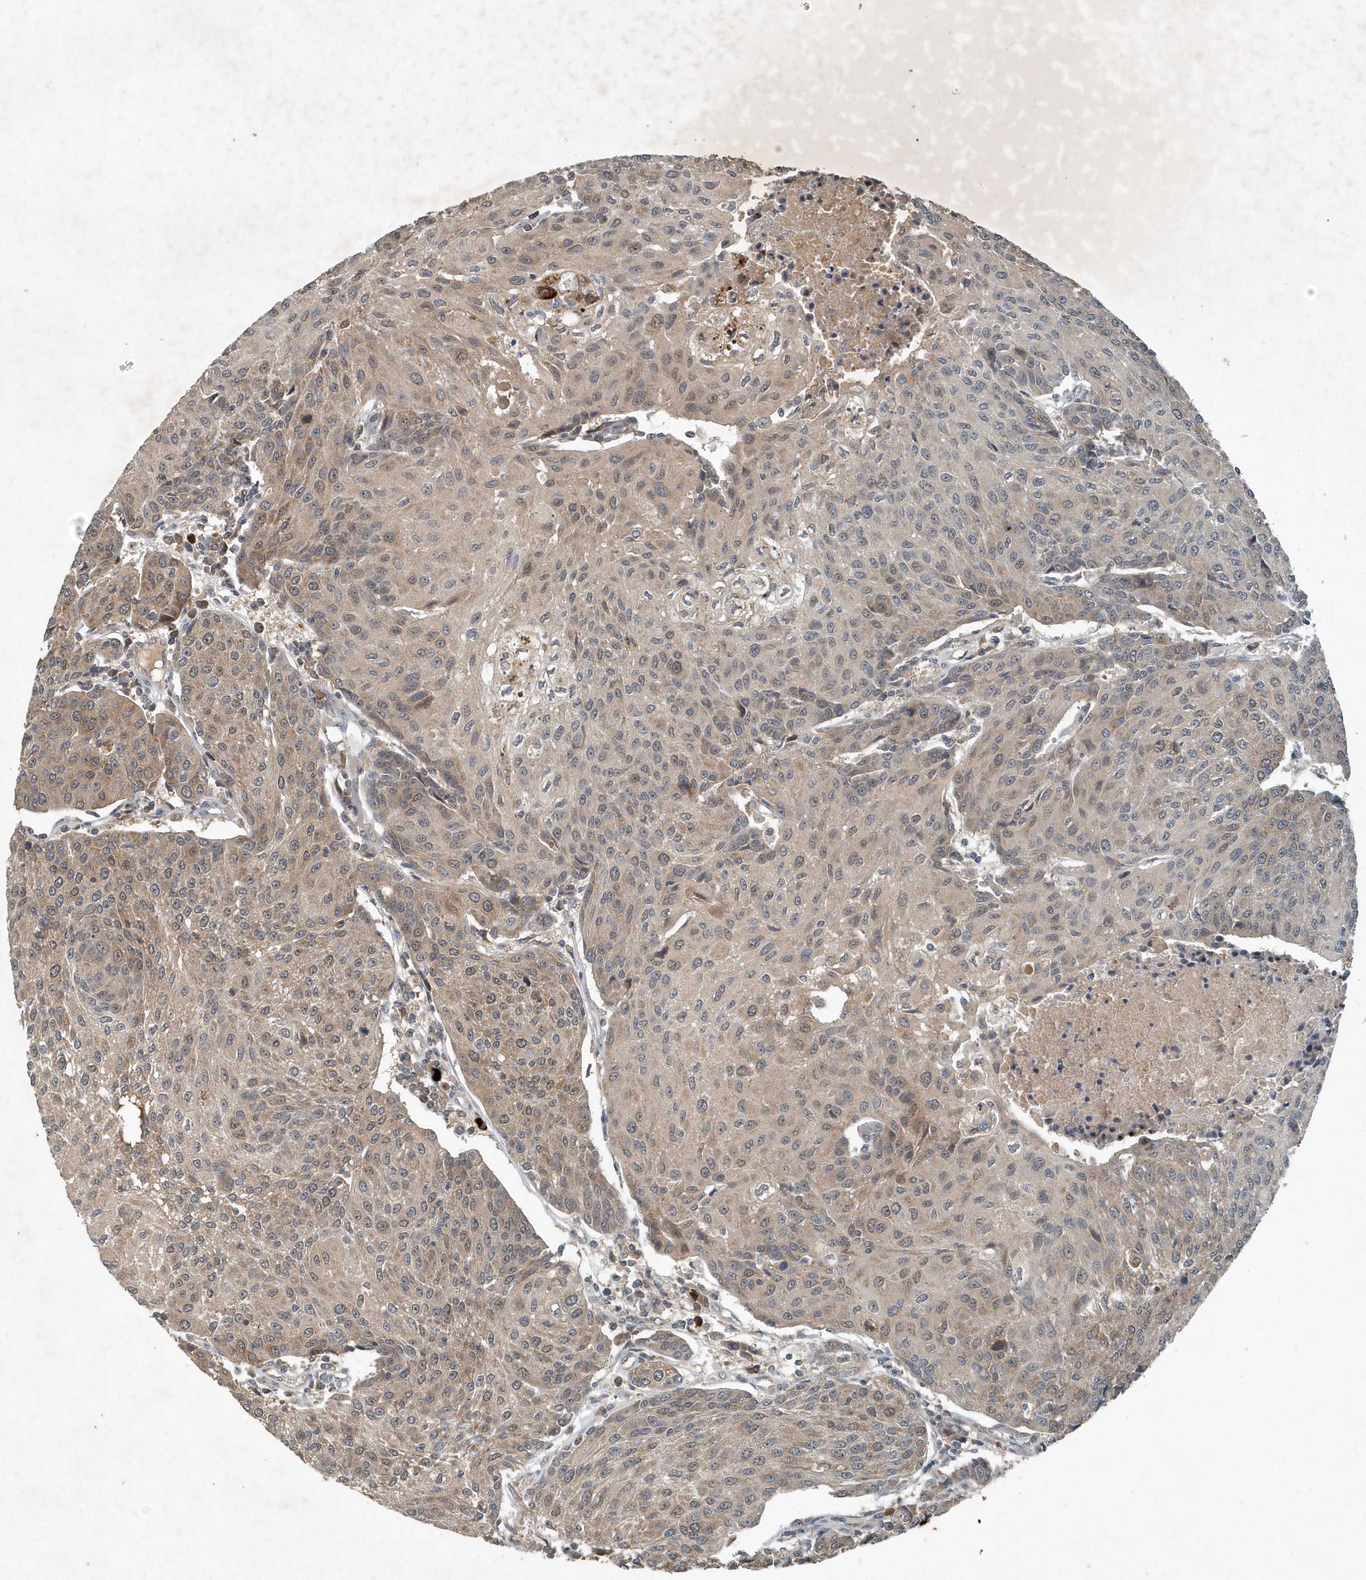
{"staining": {"intensity": "weak", "quantity": "25%-75%", "location": "cytoplasmic/membranous"}, "tissue": "urothelial cancer", "cell_type": "Tumor cells", "image_type": "cancer", "snomed": [{"axis": "morphology", "description": "Urothelial carcinoma, High grade"}, {"axis": "topography", "description": "Urinary bladder"}], "caption": "DAB immunohistochemical staining of urothelial carcinoma (high-grade) exhibits weak cytoplasmic/membranous protein expression in about 25%-75% of tumor cells. The protein of interest is shown in brown color, while the nuclei are stained blue.", "gene": "SCFD2", "patient": {"sex": "female", "age": 85}}